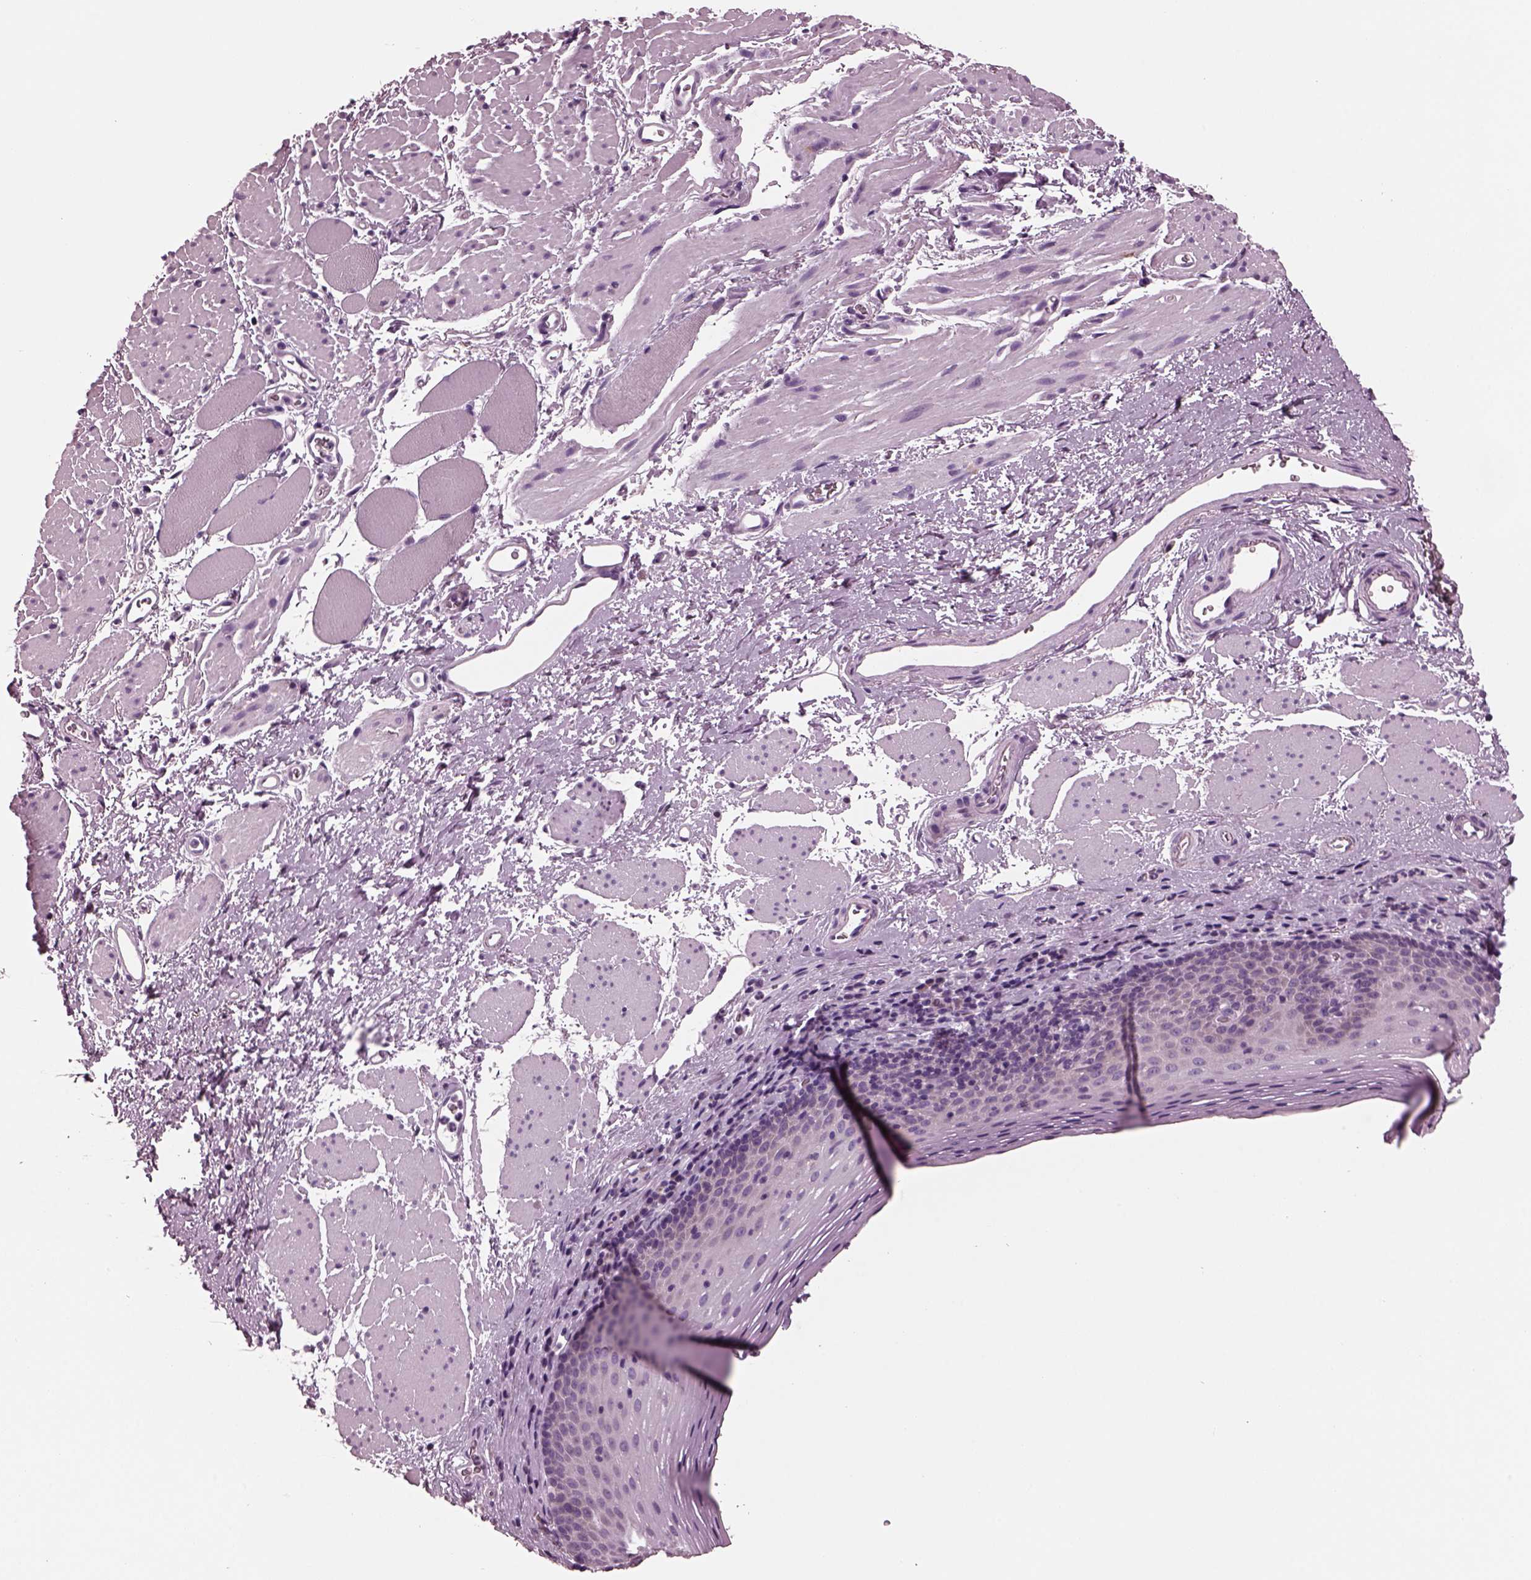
{"staining": {"intensity": "weak", "quantity": "<25%", "location": "cytoplasmic/membranous"}, "tissue": "esophagus", "cell_type": "Squamous epithelial cells", "image_type": "normal", "snomed": [{"axis": "morphology", "description": "Normal tissue, NOS"}, {"axis": "topography", "description": "Esophagus"}], "caption": "This histopathology image is of benign esophagus stained with IHC to label a protein in brown with the nuclei are counter-stained blue. There is no positivity in squamous epithelial cells. The staining is performed using DAB (3,3'-diaminobenzidine) brown chromogen with nuclei counter-stained in using hematoxylin.", "gene": "AP4M1", "patient": {"sex": "female", "age": 68}}